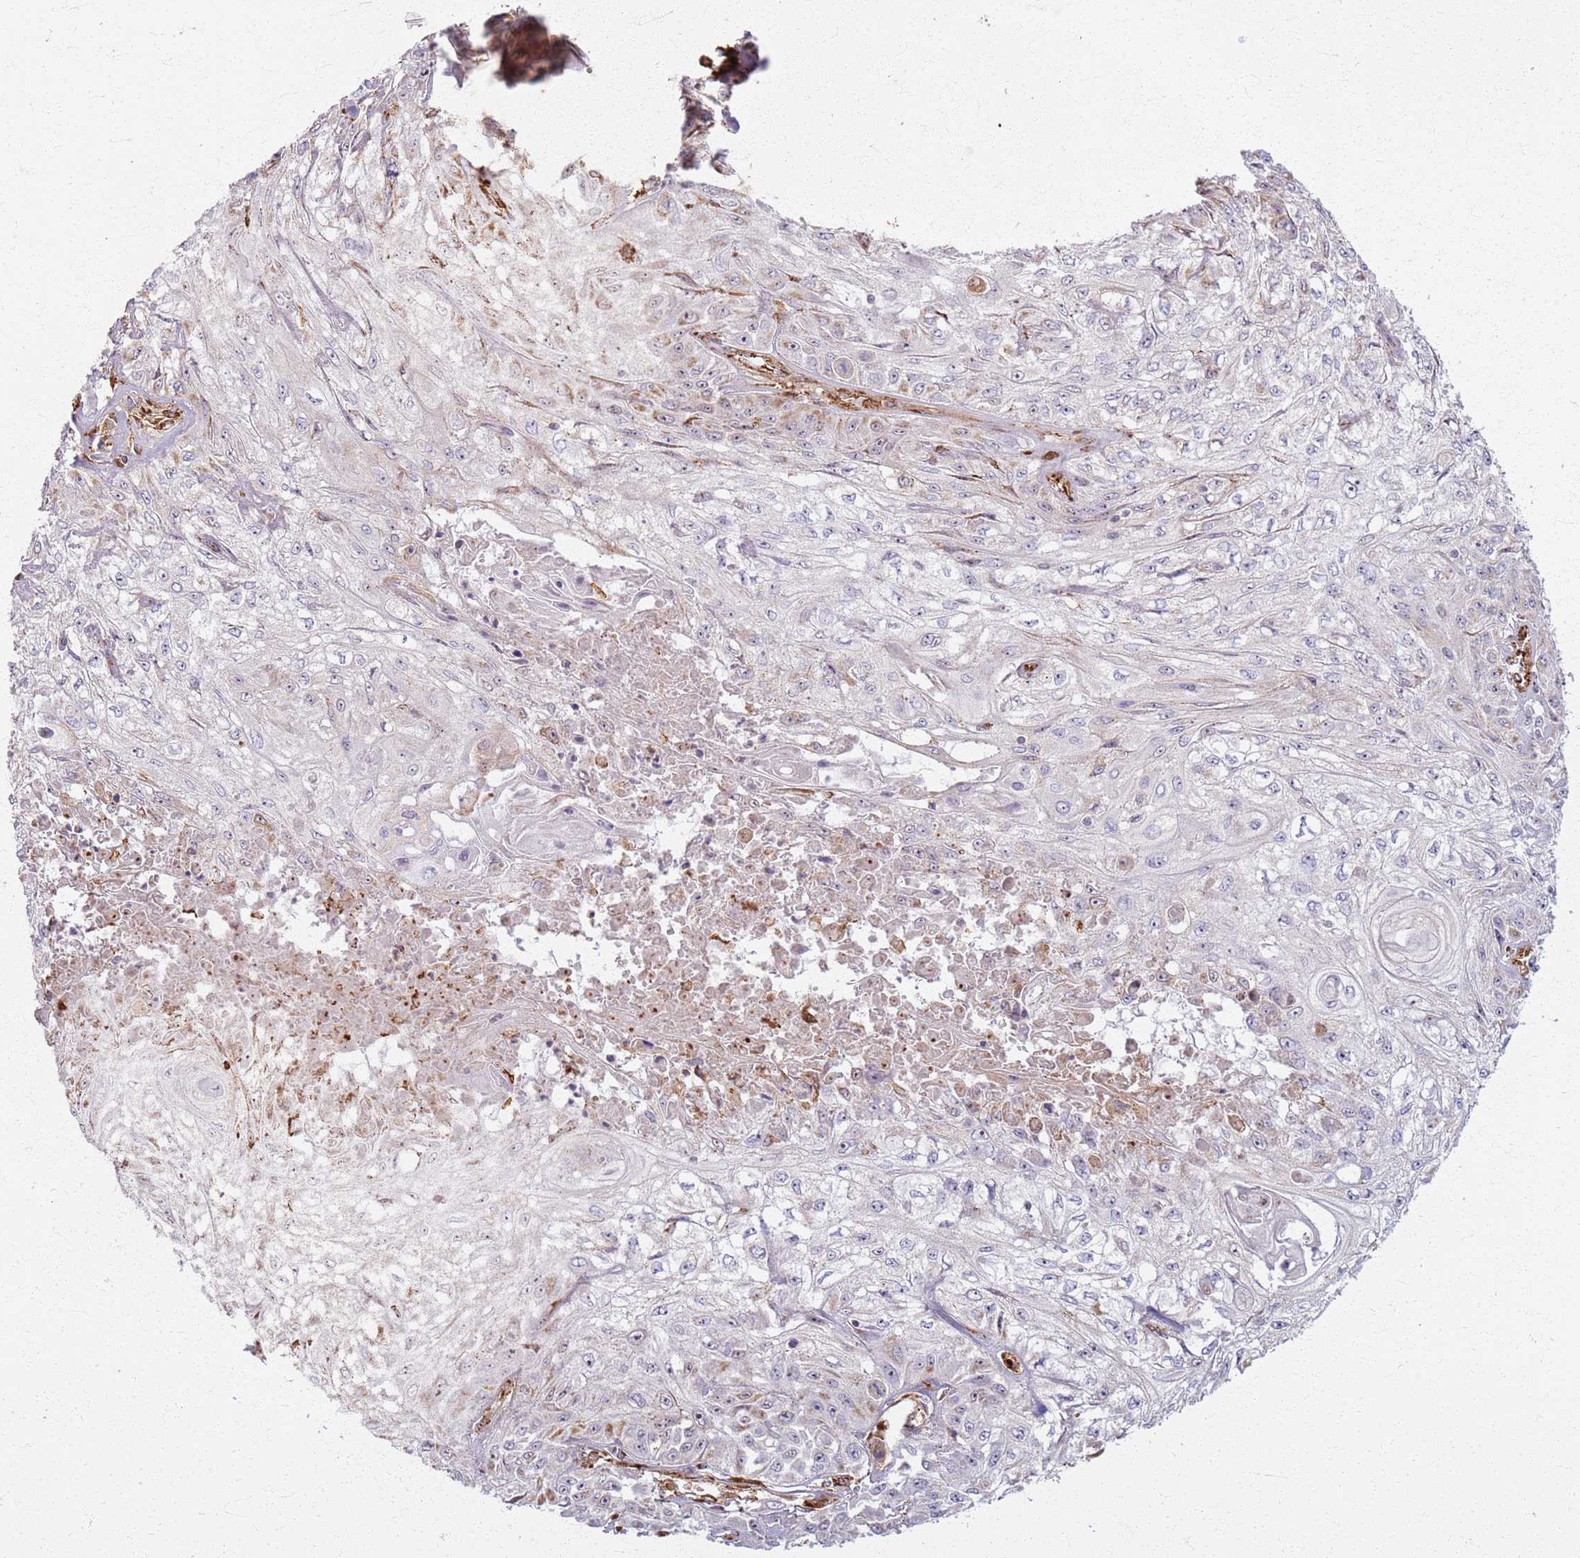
{"staining": {"intensity": "weak", "quantity": "<25%", "location": "cytoplasmic/membranous"}, "tissue": "skin cancer", "cell_type": "Tumor cells", "image_type": "cancer", "snomed": [{"axis": "morphology", "description": "Squamous cell carcinoma, NOS"}, {"axis": "morphology", "description": "Squamous cell carcinoma, metastatic, NOS"}, {"axis": "topography", "description": "Skin"}, {"axis": "topography", "description": "Lymph node"}], "caption": "Immunohistochemical staining of human skin metastatic squamous cell carcinoma exhibits no significant positivity in tumor cells. The staining is performed using DAB brown chromogen with nuclei counter-stained in using hematoxylin.", "gene": "KRI1", "patient": {"sex": "male", "age": 75}}